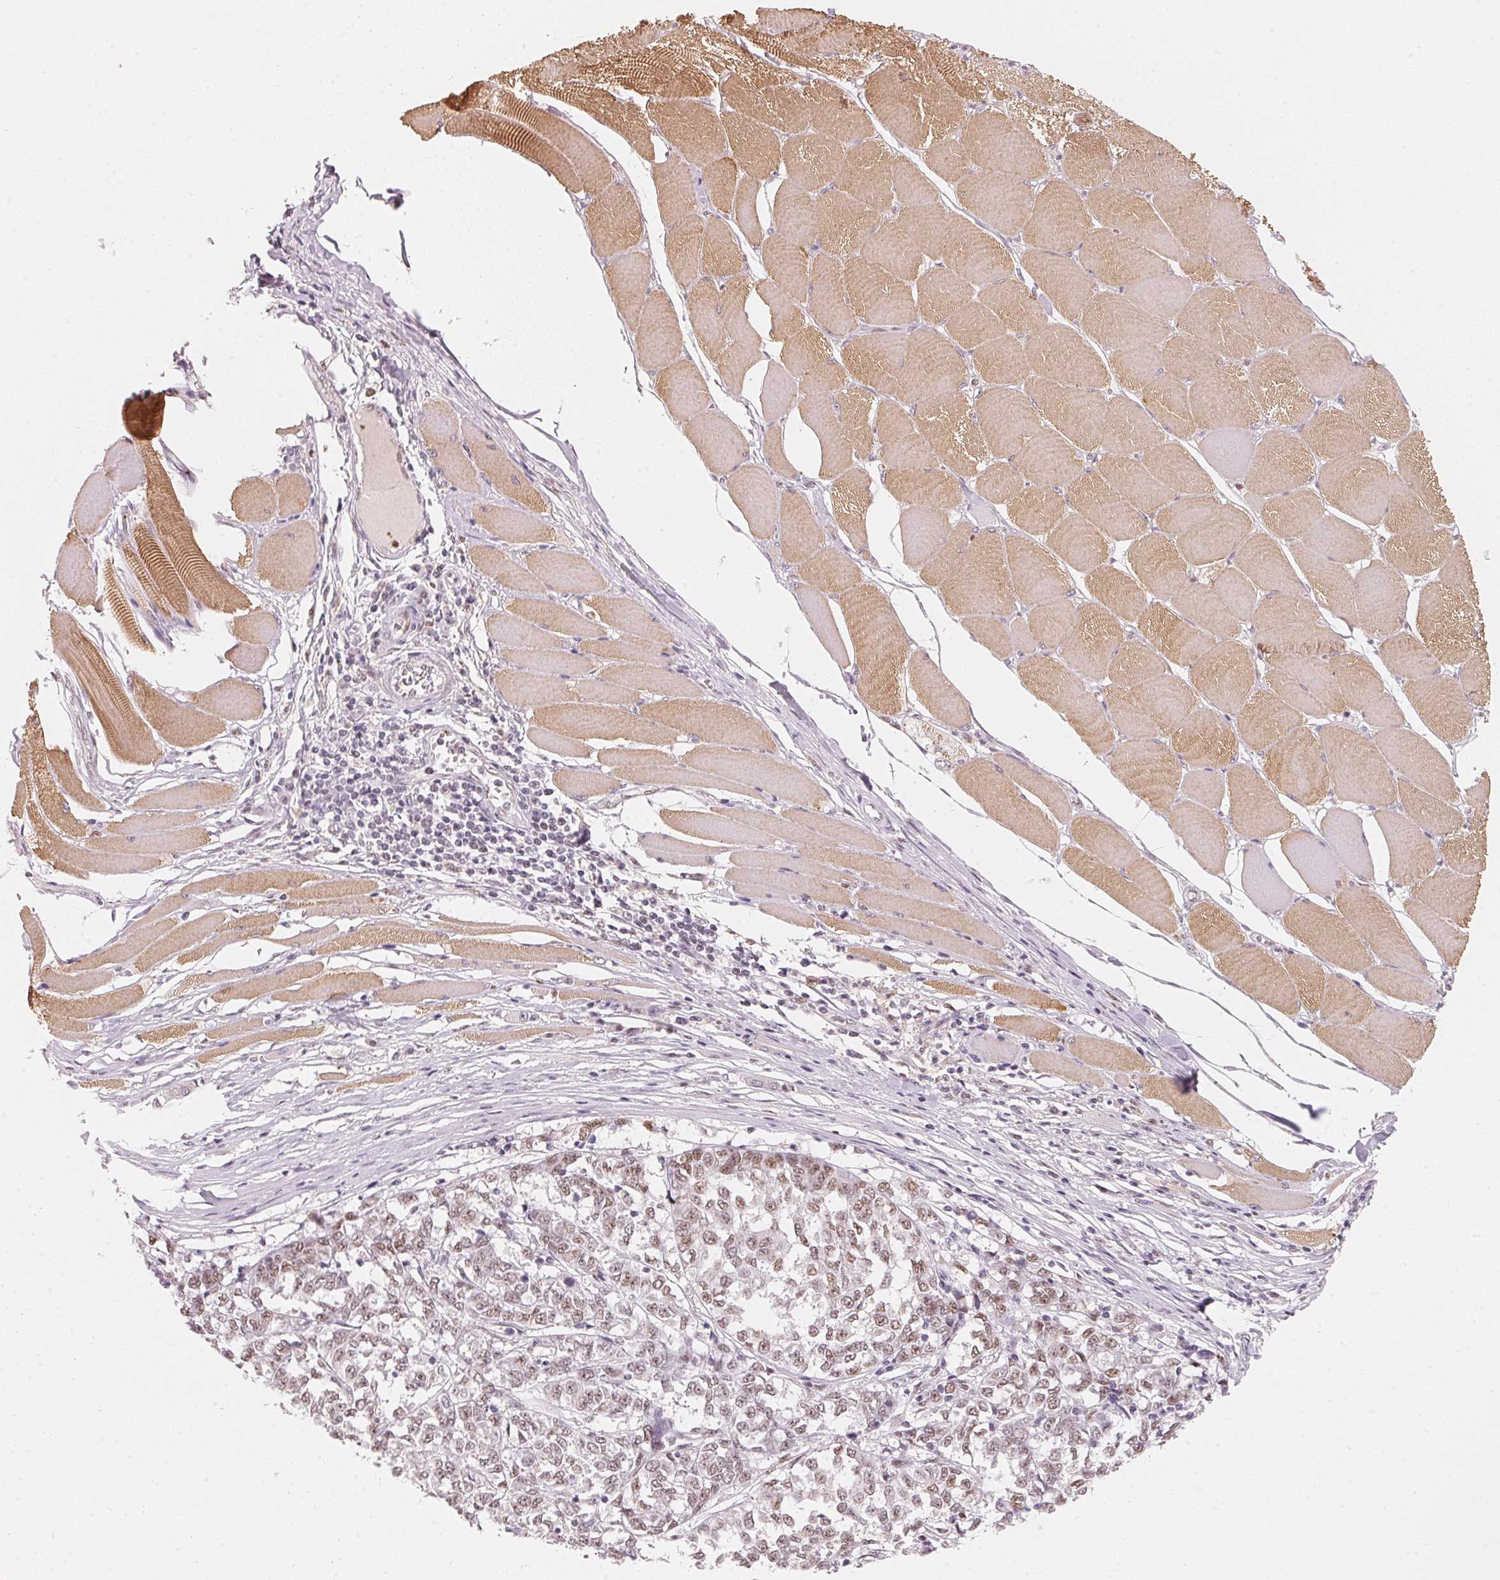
{"staining": {"intensity": "weak", "quantity": "<25%", "location": "nuclear"}, "tissue": "melanoma", "cell_type": "Tumor cells", "image_type": "cancer", "snomed": [{"axis": "morphology", "description": "Malignant melanoma, NOS"}, {"axis": "topography", "description": "Skin"}], "caption": "Malignant melanoma was stained to show a protein in brown. There is no significant positivity in tumor cells.", "gene": "ARHGAP22", "patient": {"sex": "female", "age": 72}}